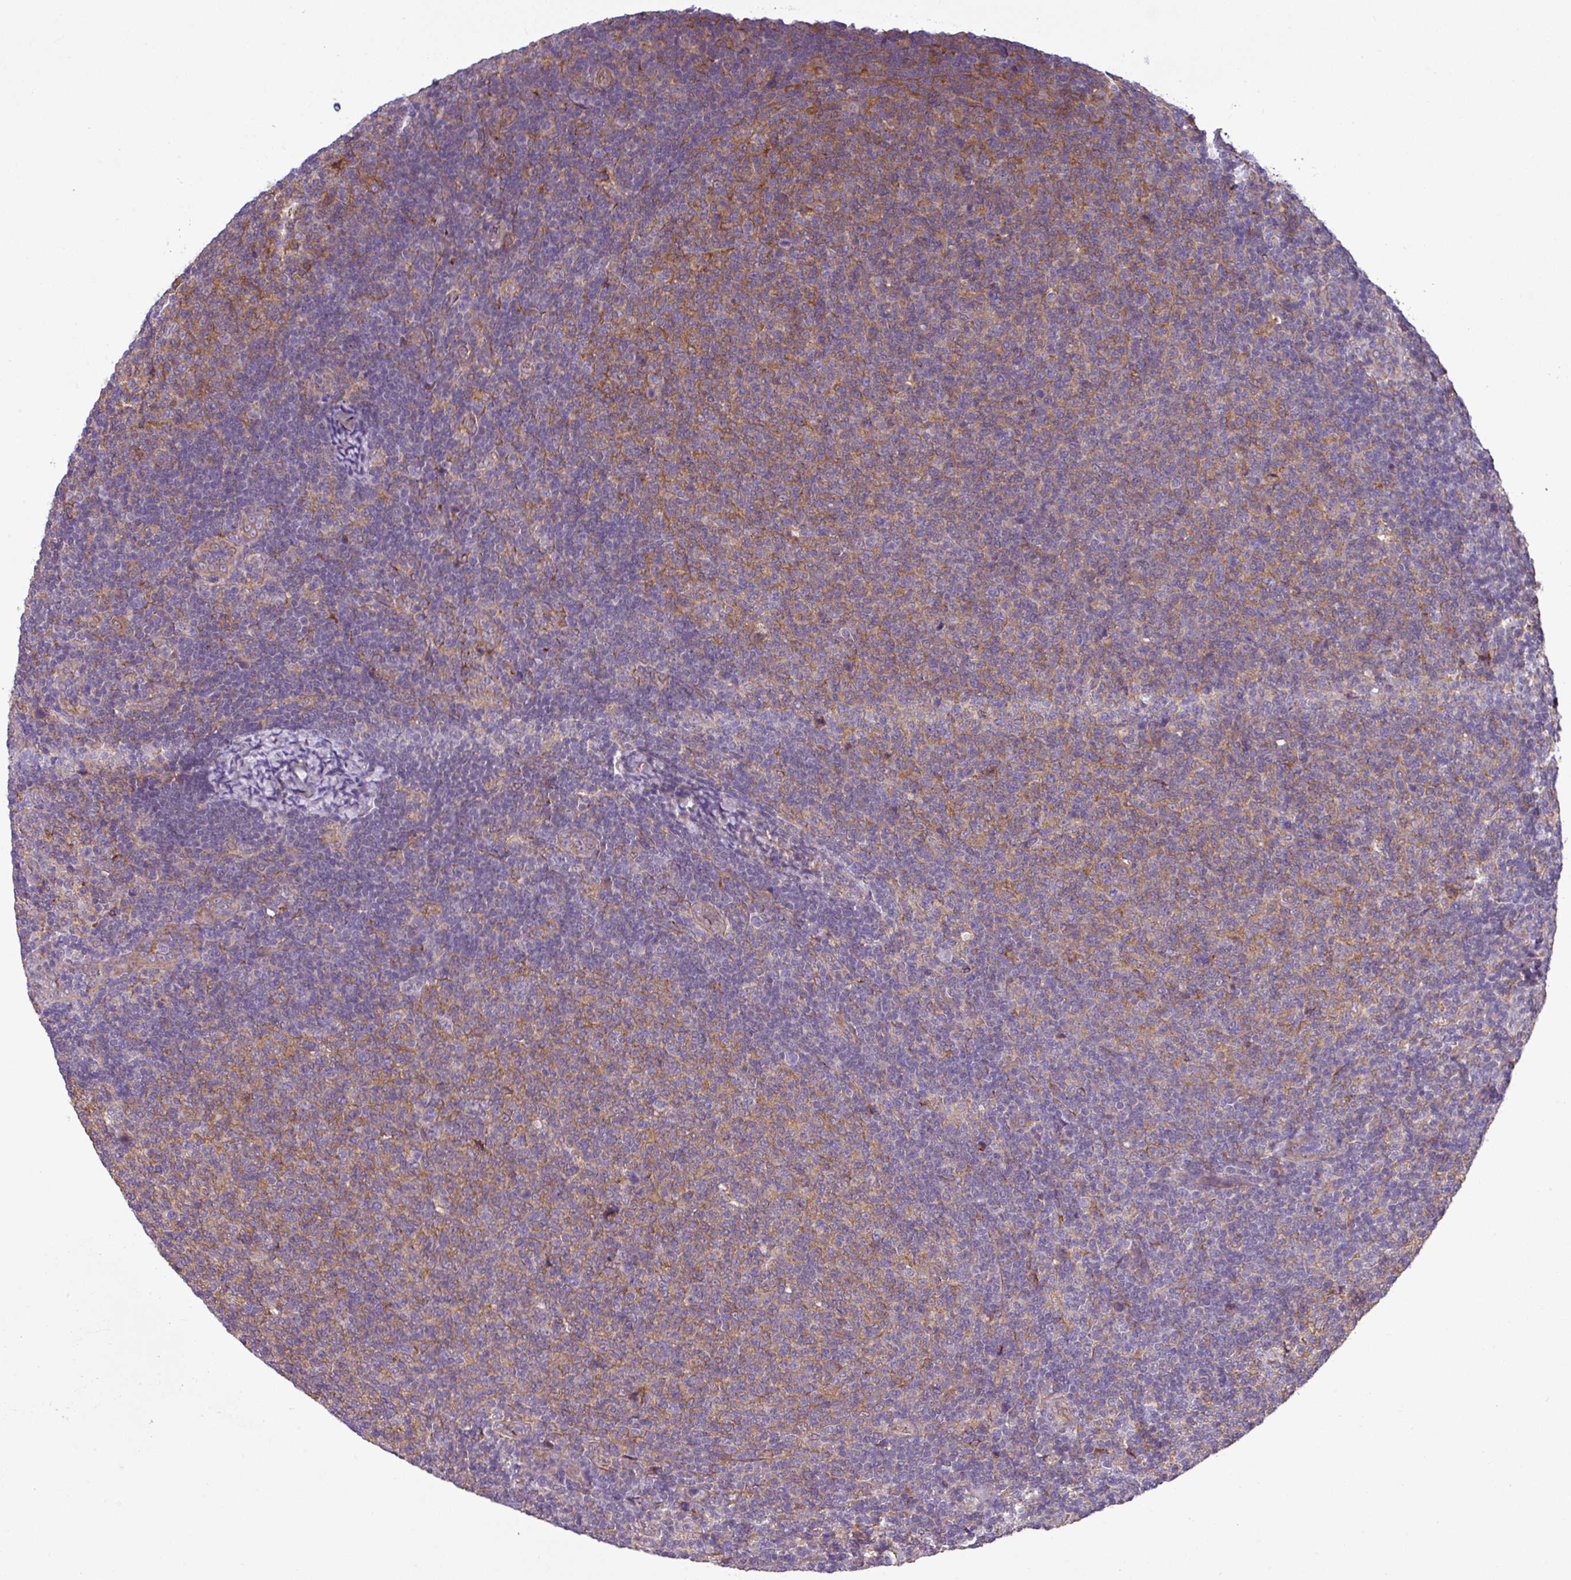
{"staining": {"intensity": "moderate", "quantity": "25%-75%", "location": "cytoplasmic/membranous"}, "tissue": "lymphoma", "cell_type": "Tumor cells", "image_type": "cancer", "snomed": [{"axis": "morphology", "description": "Malignant lymphoma, non-Hodgkin's type, Low grade"}, {"axis": "topography", "description": "Lymph node"}], "caption": "Immunohistochemistry (DAB) staining of human lymphoma displays moderate cytoplasmic/membranous protein positivity in approximately 25%-75% of tumor cells.", "gene": "SLC23A2", "patient": {"sex": "male", "age": 66}}